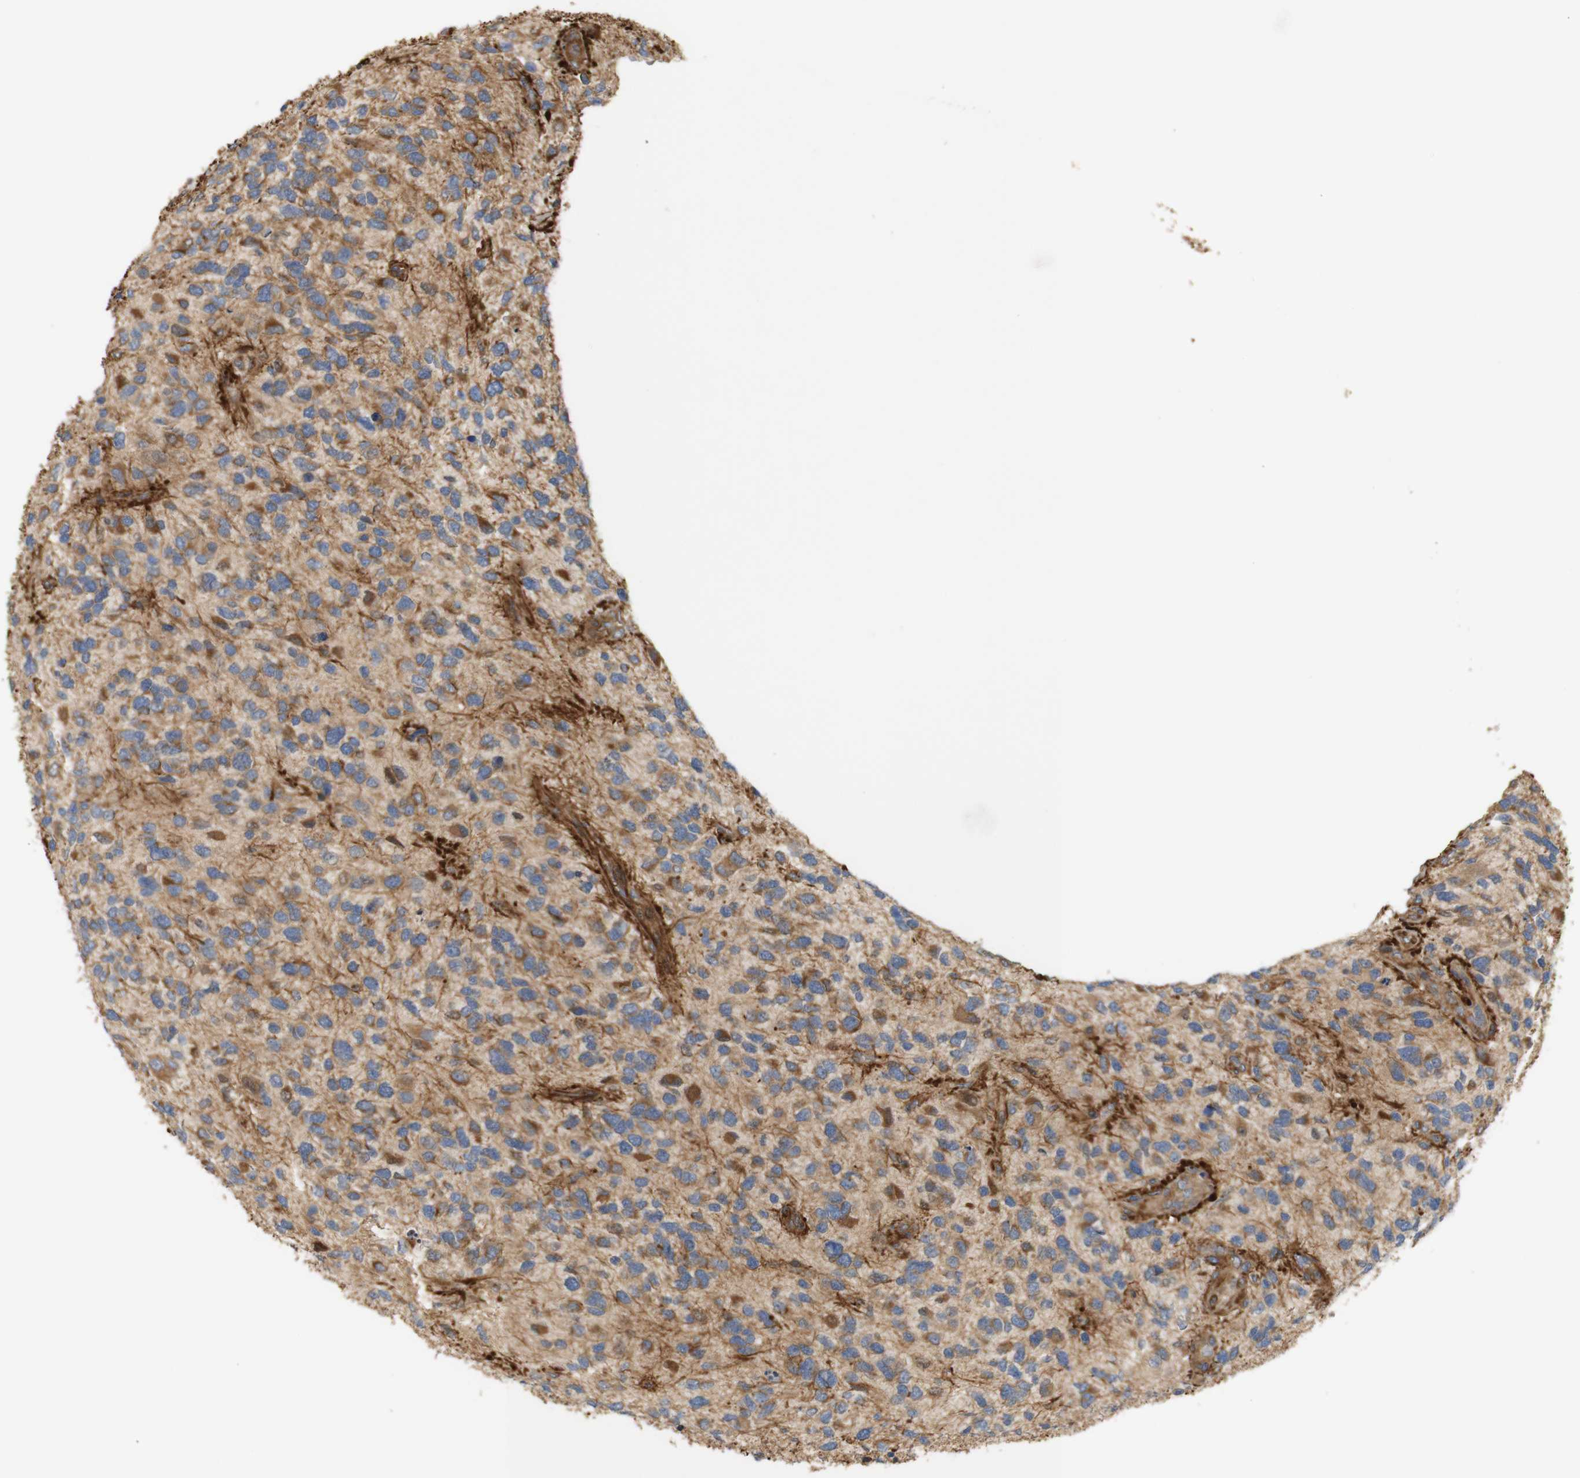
{"staining": {"intensity": "moderate", "quantity": "25%-75%", "location": "cytoplasmic/membranous"}, "tissue": "glioma", "cell_type": "Tumor cells", "image_type": "cancer", "snomed": [{"axis": "morphology", "description": "Glioma, malignant, High grade"}, {"axis": "topography", "description": "Brain"}], "caption": "A high-resolution photomicrograph shows immunohistochemistry (IHC) staining of high-grade glioma (malignant), which demonstrates moderate cytoplasmic/membranous expression in about 25%-75% of tumor cells. The staining was performed using DAB (3,3'-diaminobenzidine) to visualize the protein expression in brown, while the nuclei were stained in blue with hematoxylin (Magnification: 20x).", "gene": "RPTOR", "patient": {"sex": "female", "age": 58}}